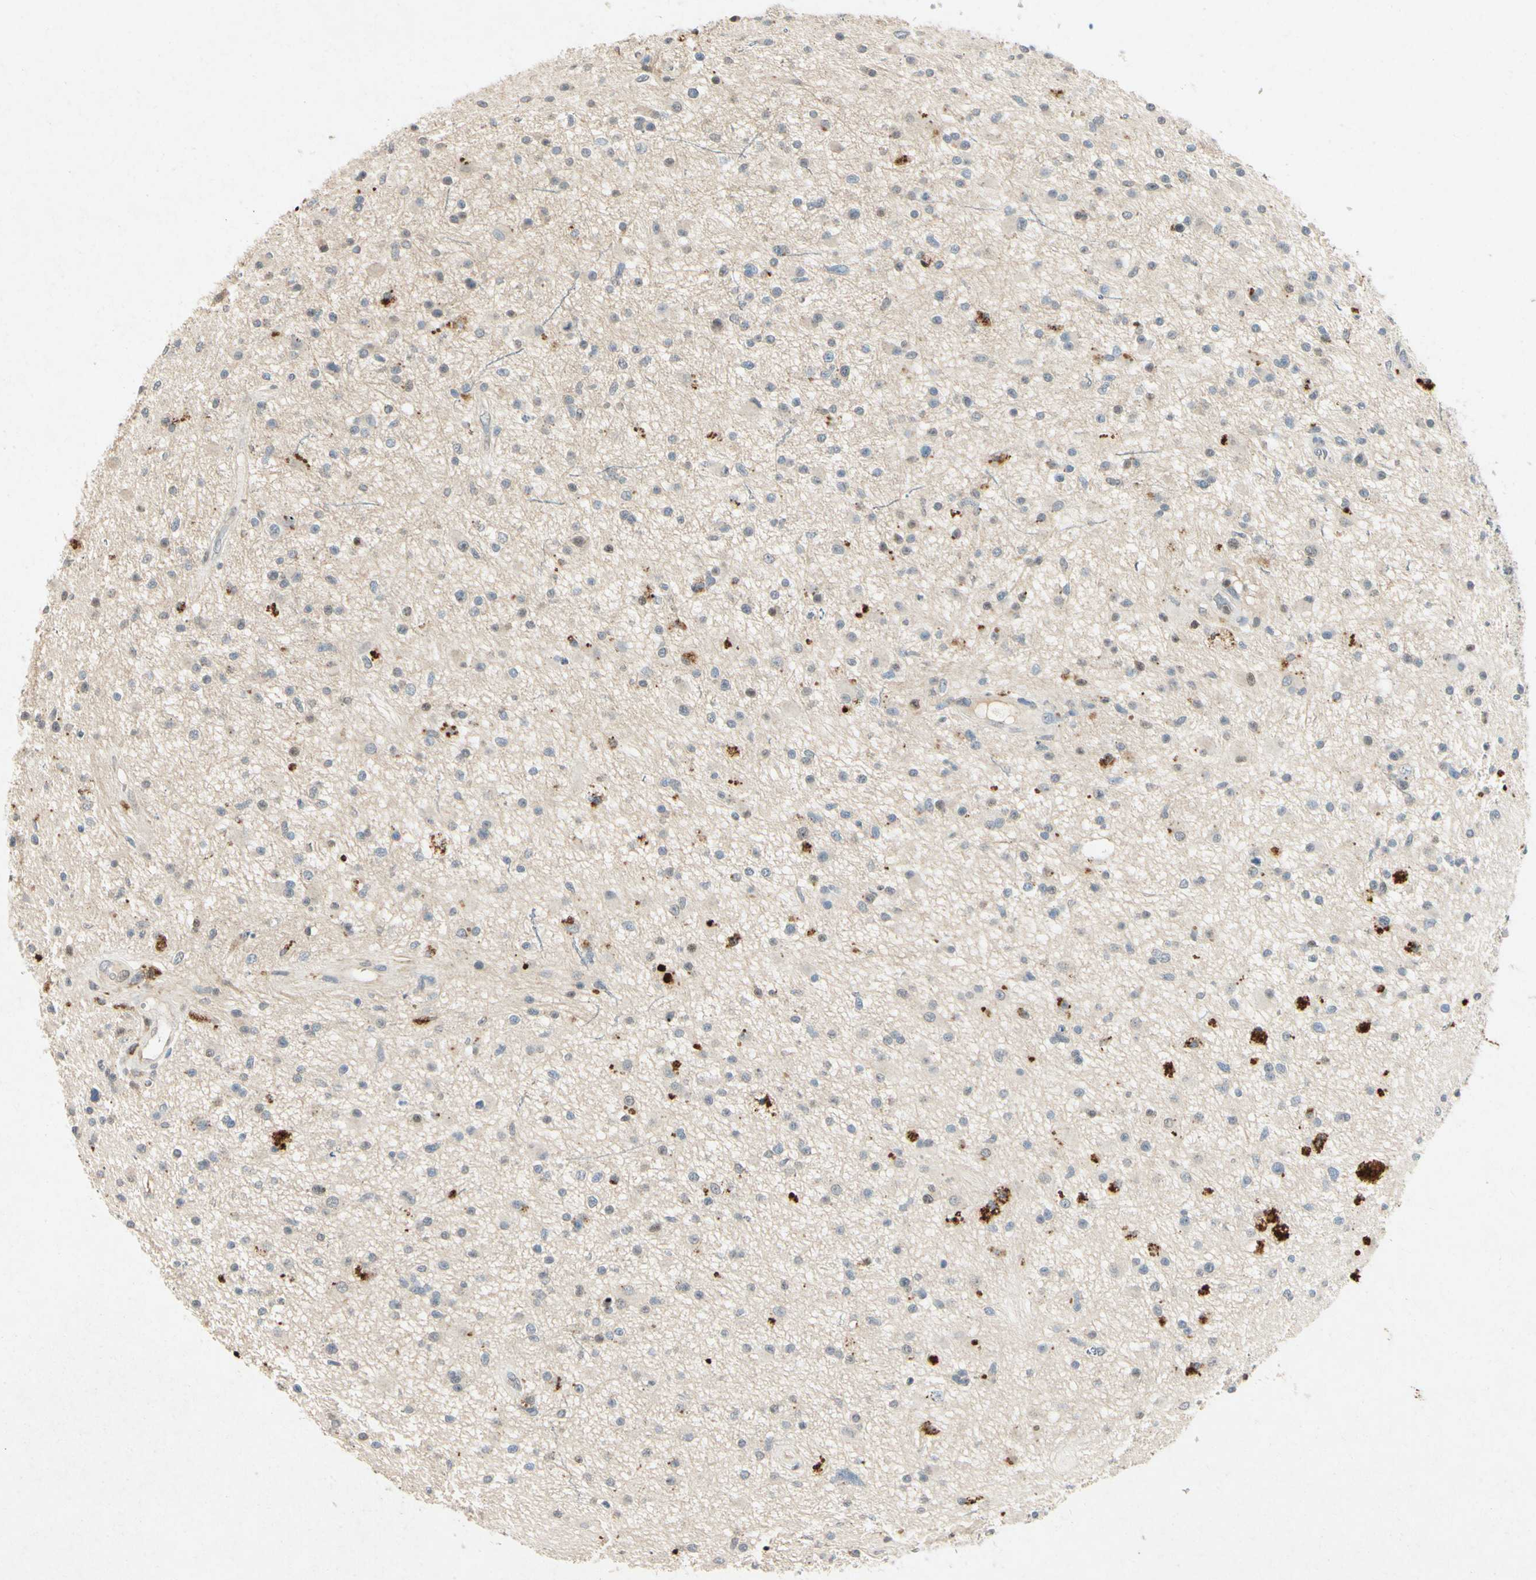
{"staining": {"intensity": "negative", "quantity": "none", "location": "none"}, "tissue": "glioma", "cell_type": "Tumor cells", "image_type": "cancer", "snomed": [{"axis": "morphology", "description": "Glioma, malignant, High grade"}, {"axis": "topography", "description": "Brain"}], "caption": "This is a micrograph of IHC staining of glioma, which shows no positivity in tumor cells. (DAB immunohistochemistry with hematoxylin counter stain).", "gene": "HSPA1B", "patient": {"sex": "male", "age": 33}}